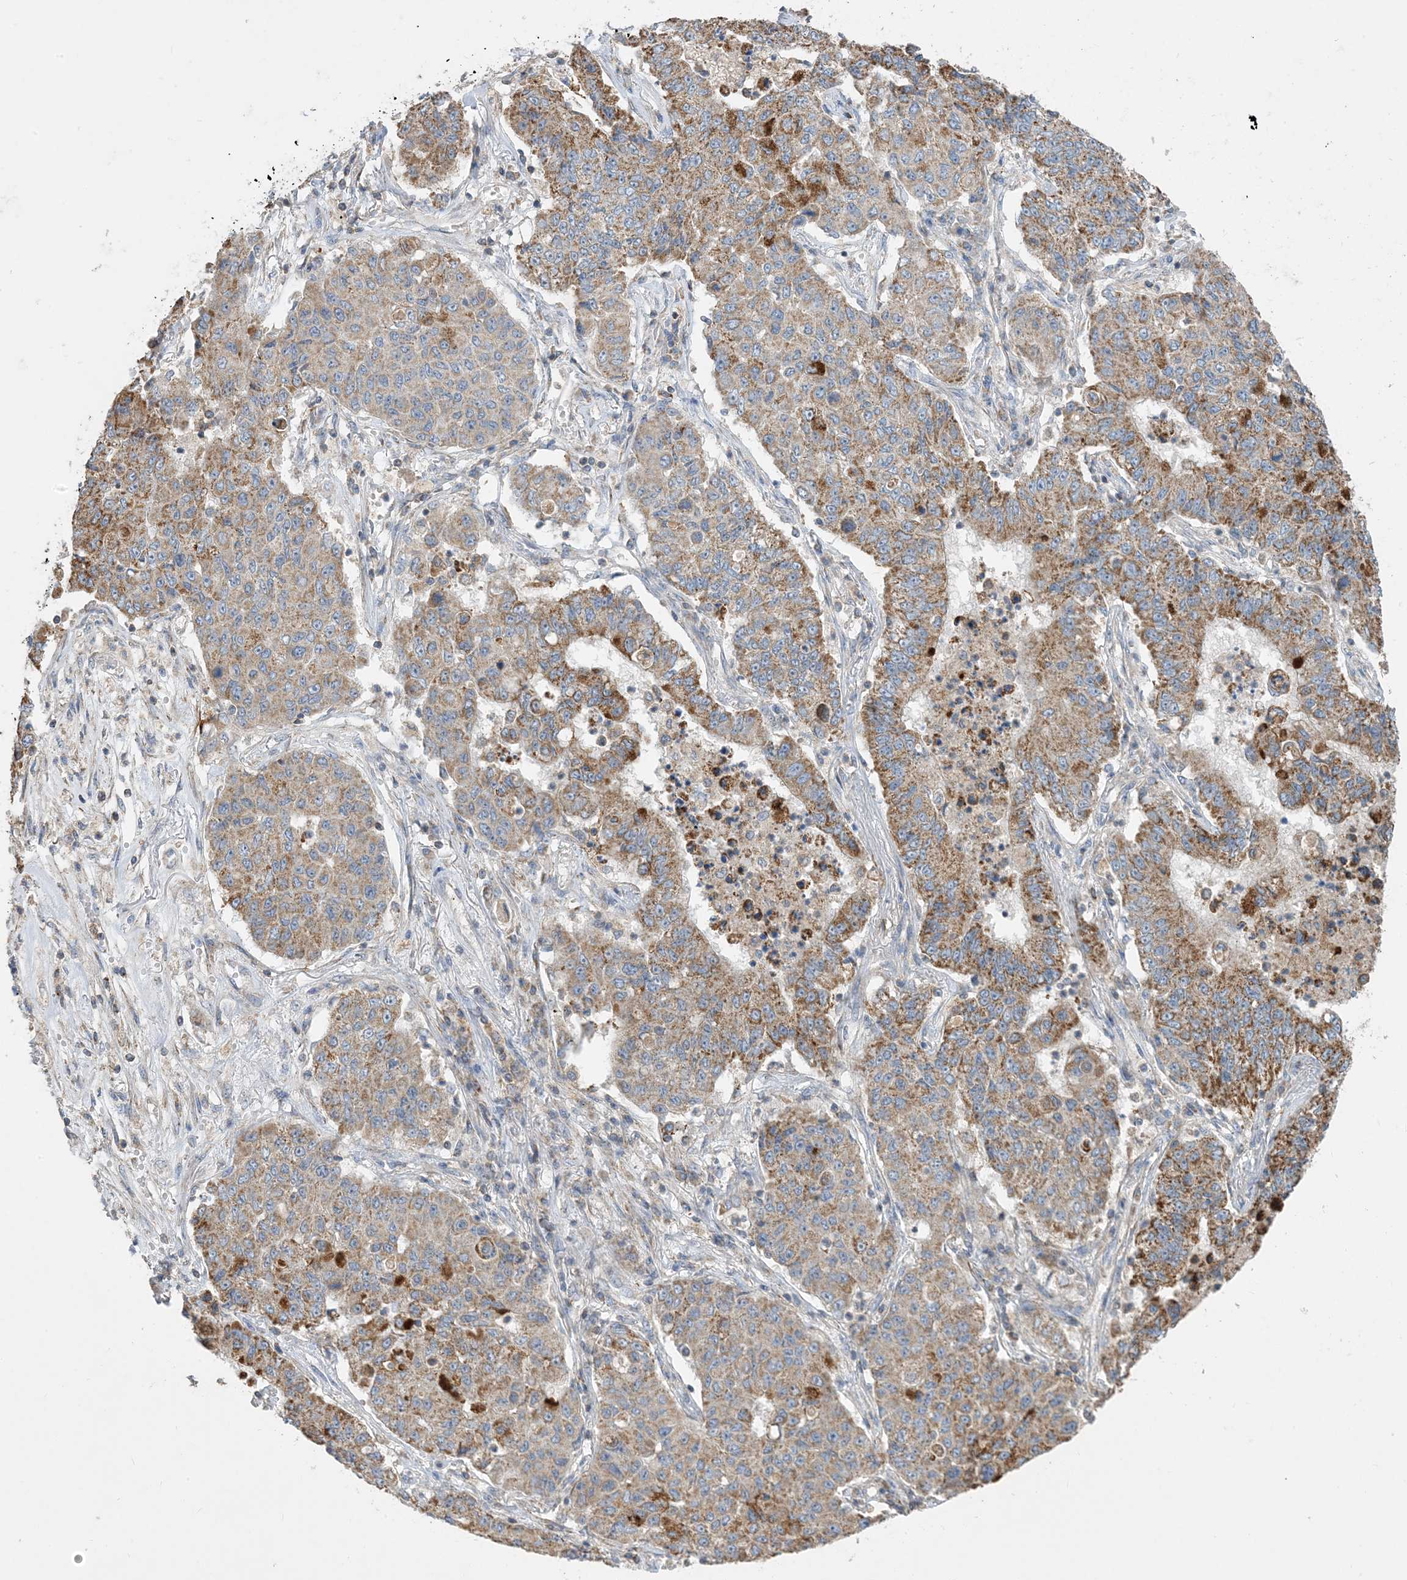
{"staining": {"intensity": "moderate", "quantity": ">75%", "location": "cytoplasmic/membranous"}, "tissue": "lung cancer", "cell_type": "Tumor cells", "image_type": "cancer", "snomed": [{"axis": "morphology", "description": "Squamous cell carcinoma, NOS"}, {"axis": "topography", "description": "Lung"}], "caption": "IHC photomicrograph of human lung cancer stained for a protein (brown), which shows medium levels of moderate cytoplasmic/membranous positivity in approximately >75% of tumor cells.", "gene": "ECHDC1", "patient": {"sex": "male", "age": 74}}